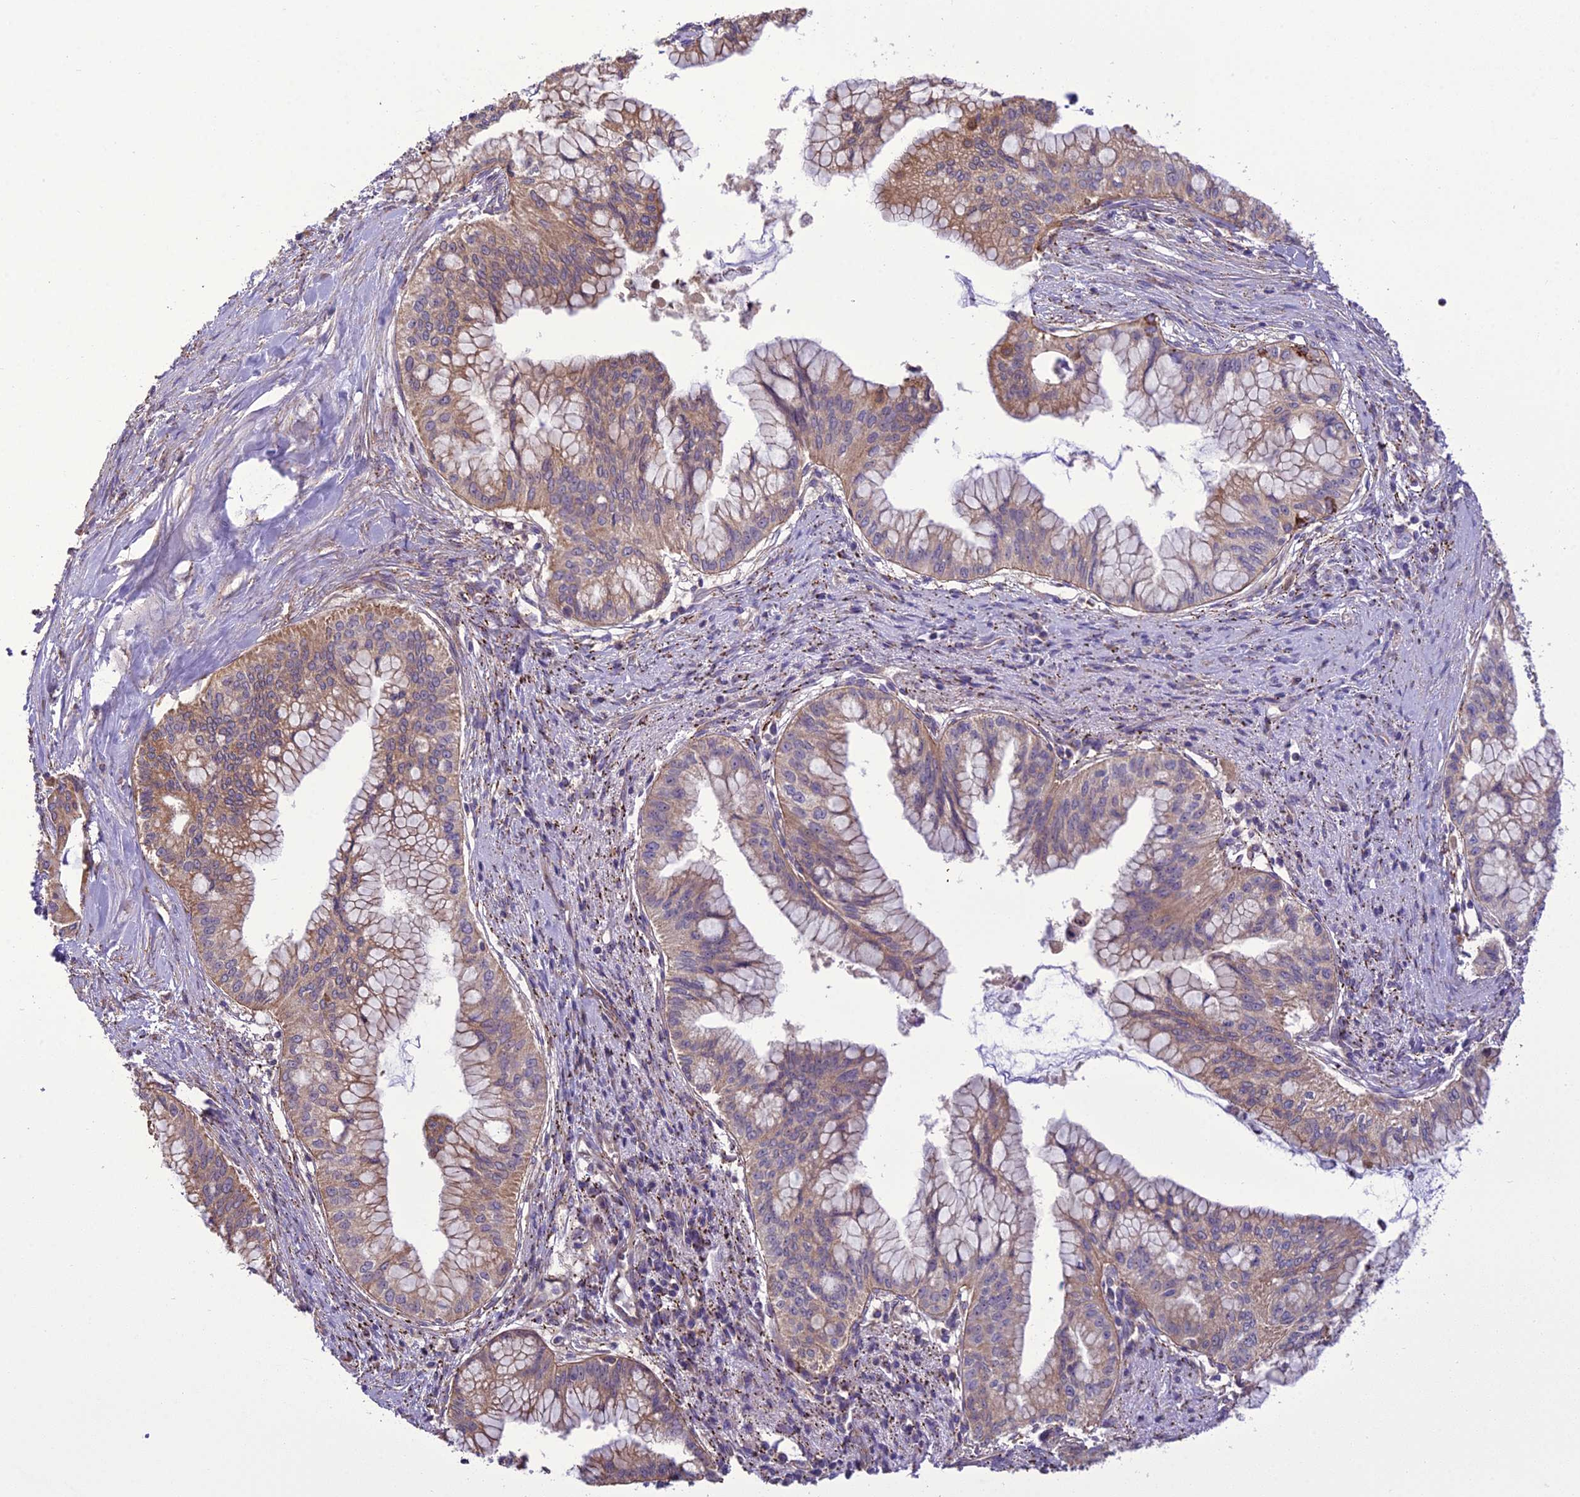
{"staining": {"intensity": "weak", "quantity": ">75%", "location": "cytoplasmic/membranous"}, "tissue": "pancreatic cancer", "cell_type": "Tumor cells", "image_type": "cancer", "snomed": [{"axis": "morphology", "description": "Adenocarcinoma, NOS"}, {"axis": "topography", "description": "Pancreas"}], "caption": "A histopathology image showing weak cytoplasmic/membranous expression in approximately >75% of tumor cells in pancreatic cancer (adenocarcinoma), as visualized by brown immunohistochemical staining.", "gene": "TBC1D24", "patient": {"sex": "male", "age": 46}}